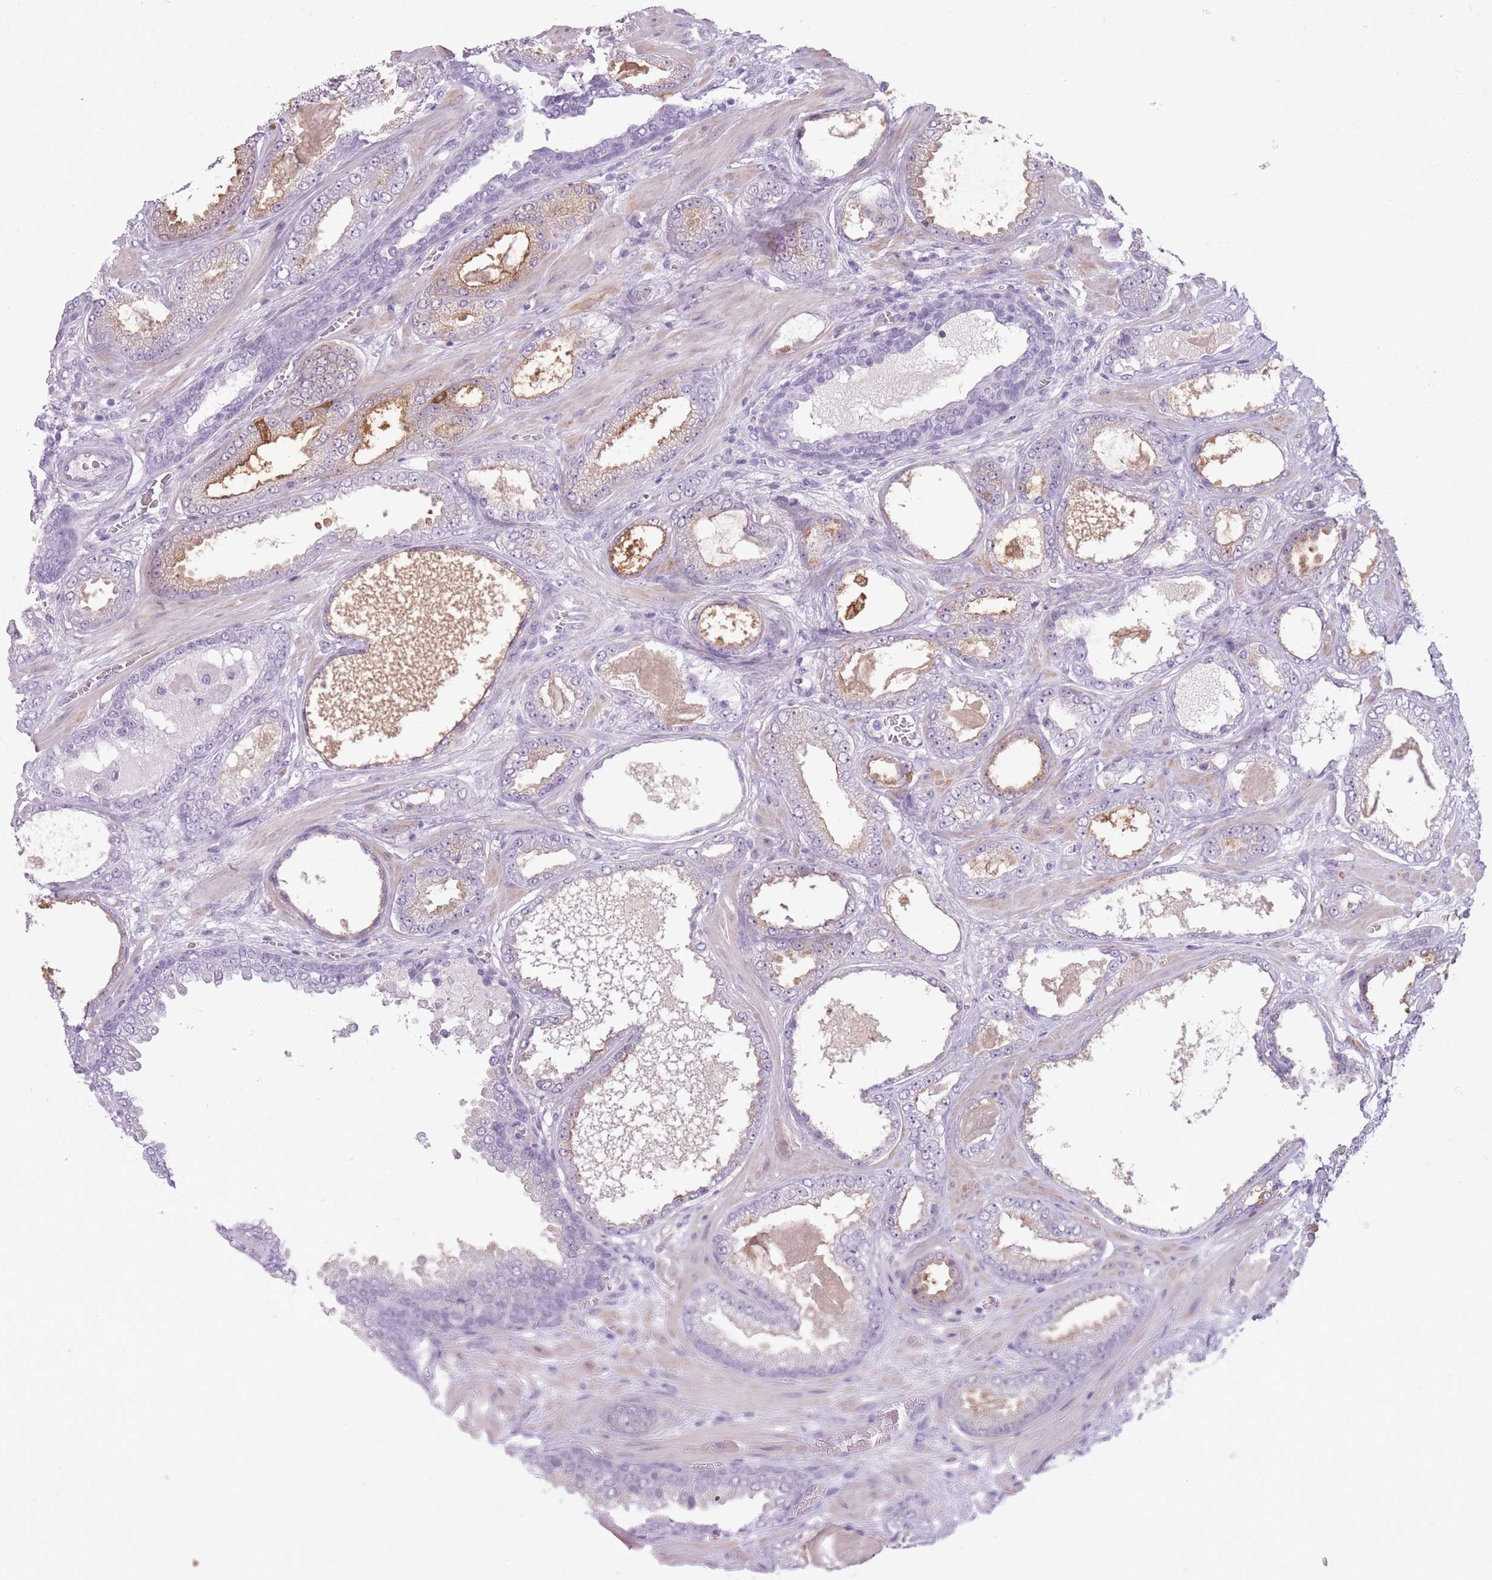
{"staining": {"intensity": "moderate", "quantity": "<25%", "location": "cytoplasmic/membranous"}, "tissue": "prostate cancer", "cell_type": "Tumor cells", "image_type": "cancer", "snomed": [{"axis": "morphology", "description": "Adenocarcinoma, Low grade"}, {"axis": "topography", "description": "Prostate"}], "caption": "Human prostate low-grade adenocarcinoma stained for a protein (brown) displays moderate cytoplasmic/membranous positive expression in about <25% of tumor cells.", "gene": "GOLGA6D", "patient": {"sex": "male", "age": 57}}